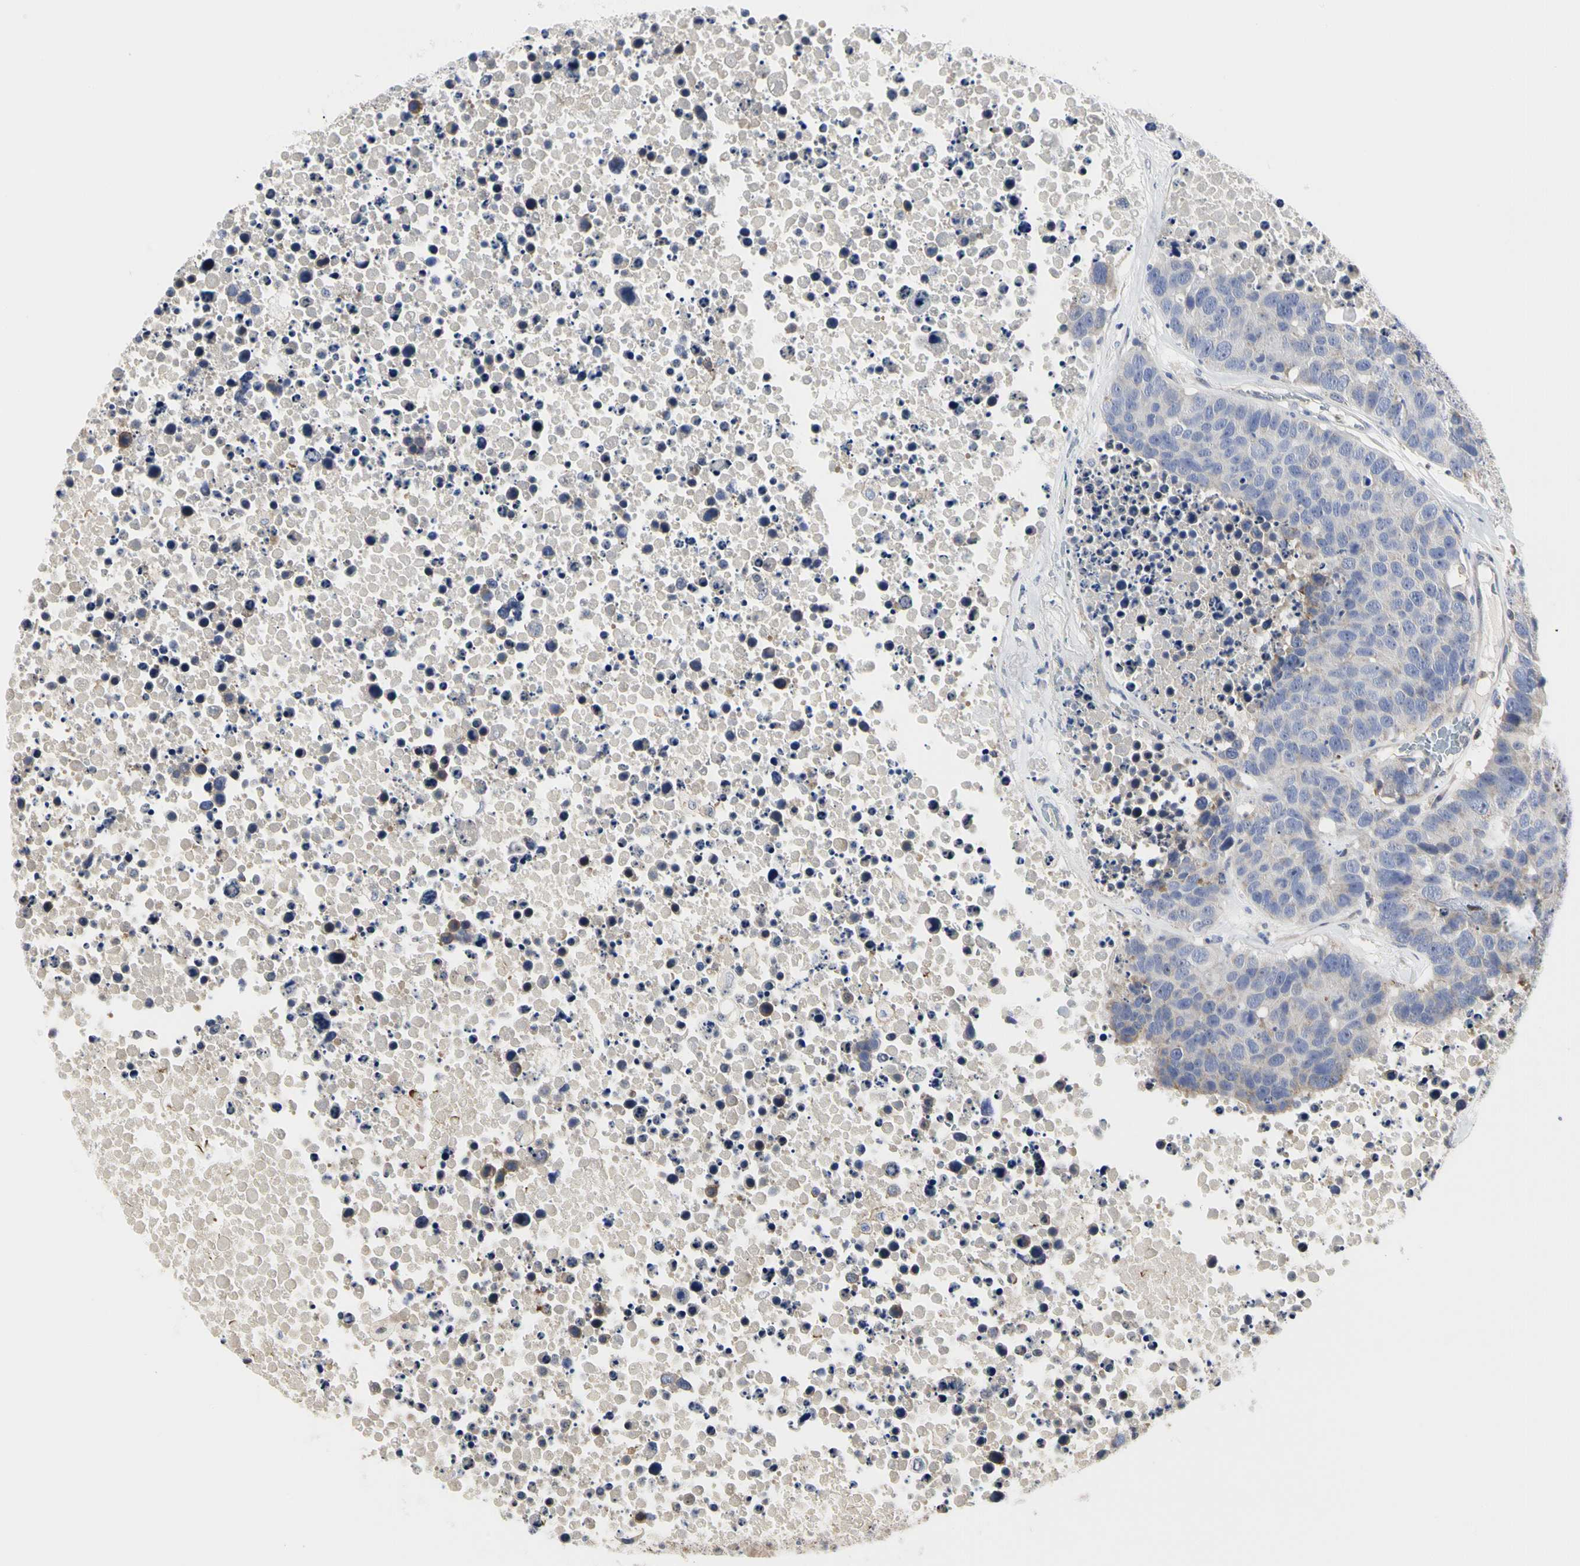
{"staining": {"intensity": "weak", "quantity": "<25%", "location": "cytoplasmic/membranous"}, "tissue": "carcinoid", "cell_type": "Tumor cells", "image_type": "cancer", "snomed": [{"axis": "morphology", "description": "Carcinoid, malignant, NOS"}, {"axis": "topography", "description": "Lung"}], "caption": "A high-resolution image shows immunohistochemistry (IHC) staining of carcinoid (malignant), which demonstrates no significant staining in tumor cells.", "gene": "SHANK2", "patient": {"sex": "male", "age": 60}}